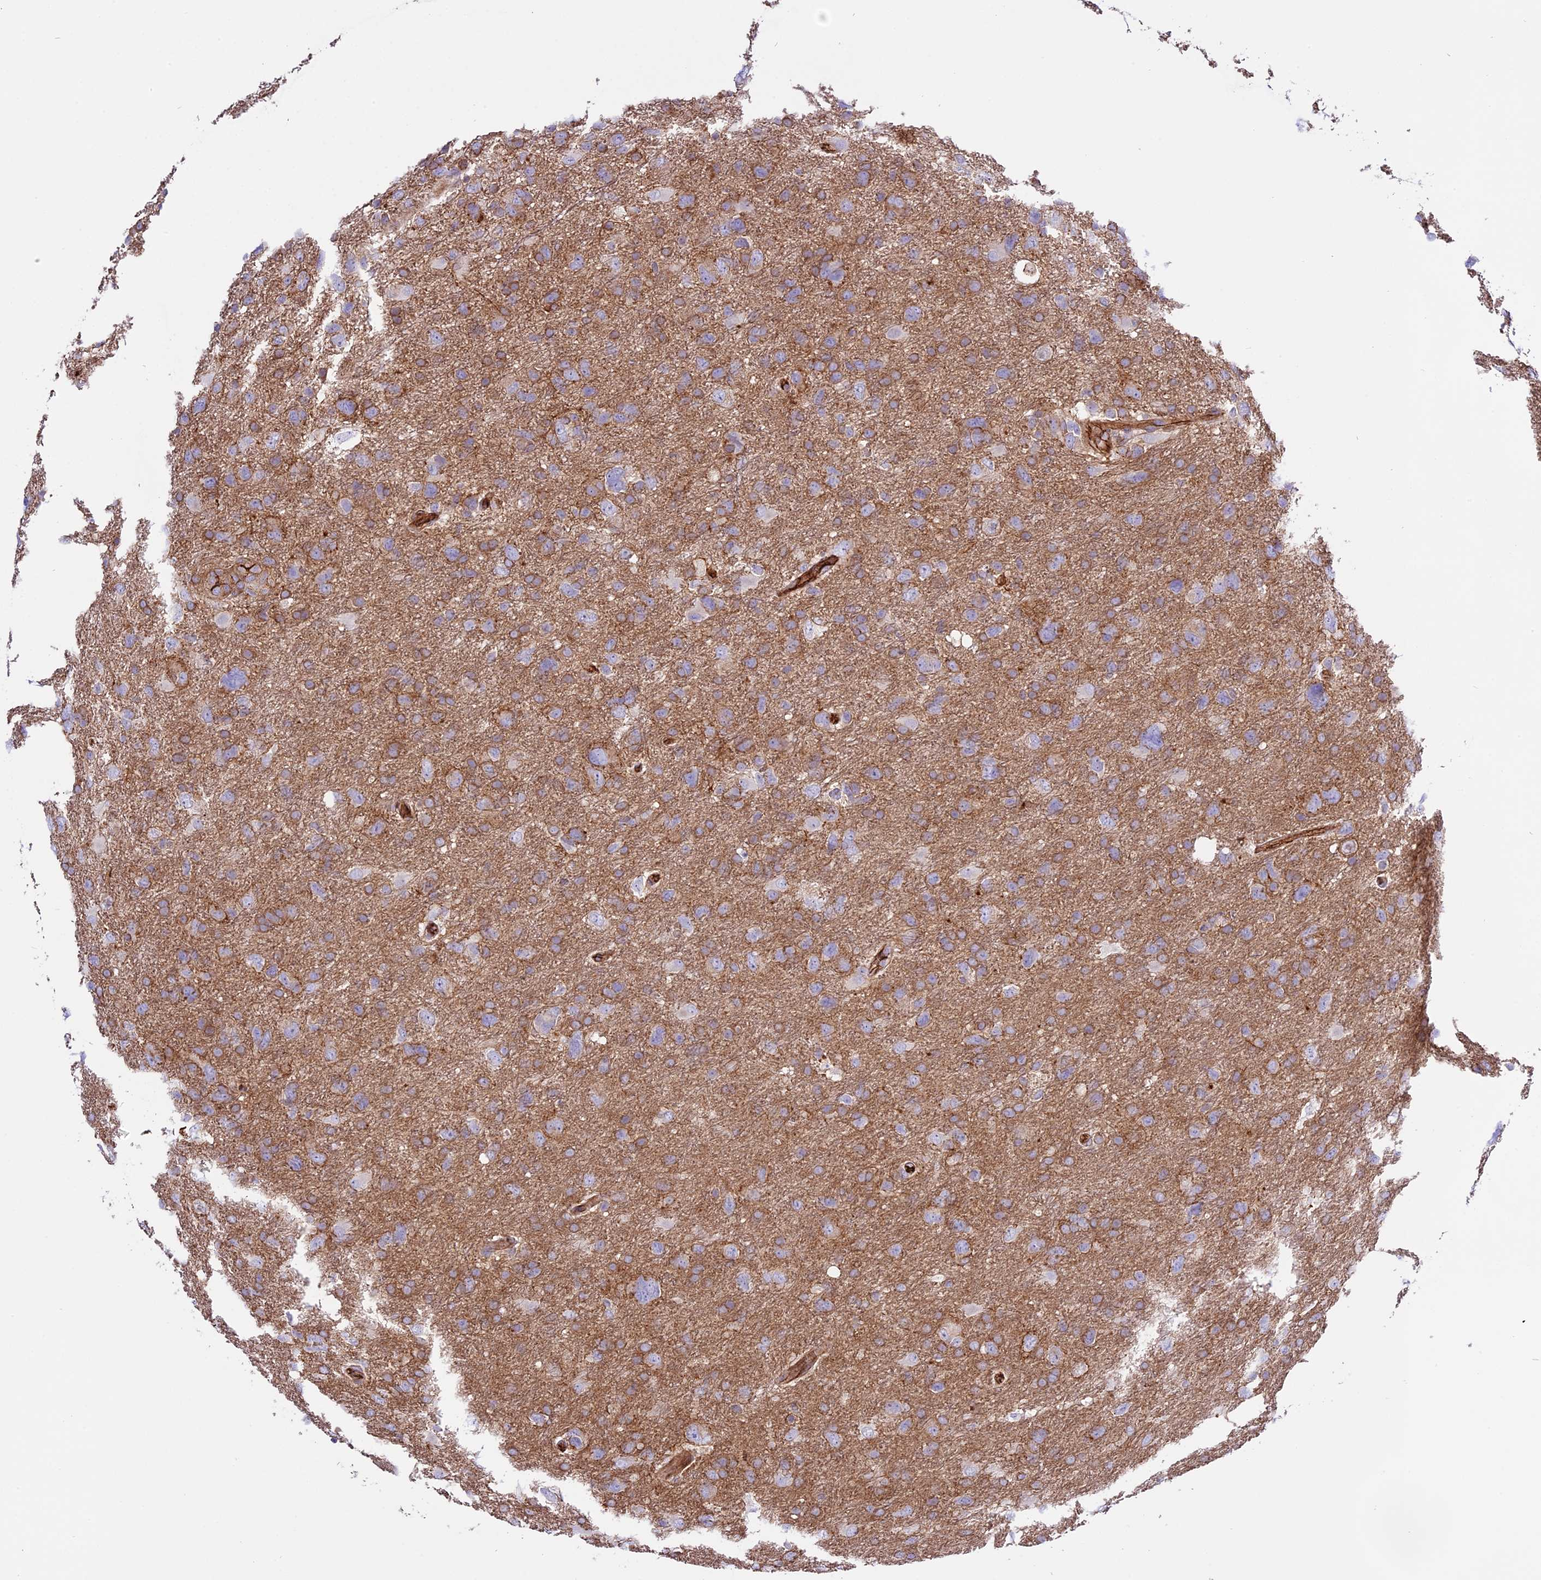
{"staining": {"intensity": "moderate", "quantity": "<25%", "location": "cytoplasmic/membranous"}, "tissue": "glioma", "cell_type": "Tumor cells", "image_type": "cancer", "snomed": [{"axis": "morphology", "description": "Glioma, malignant, High grade"}, {"axis": "topography", "description": "Brain"}], "caption": "Brown immunohistochemical staining in glioma demonstrates moderate cytoplasmic/membranous expression in about <25% of tumor cells. Using DAB (3,3'-diaminobenzidine) (brown) and hematoxylin (blue) stains, captured at high magnification using brightfield microscopy.", "gene": "CD99L2", "patient": {"sex": "male", "age": 61}}